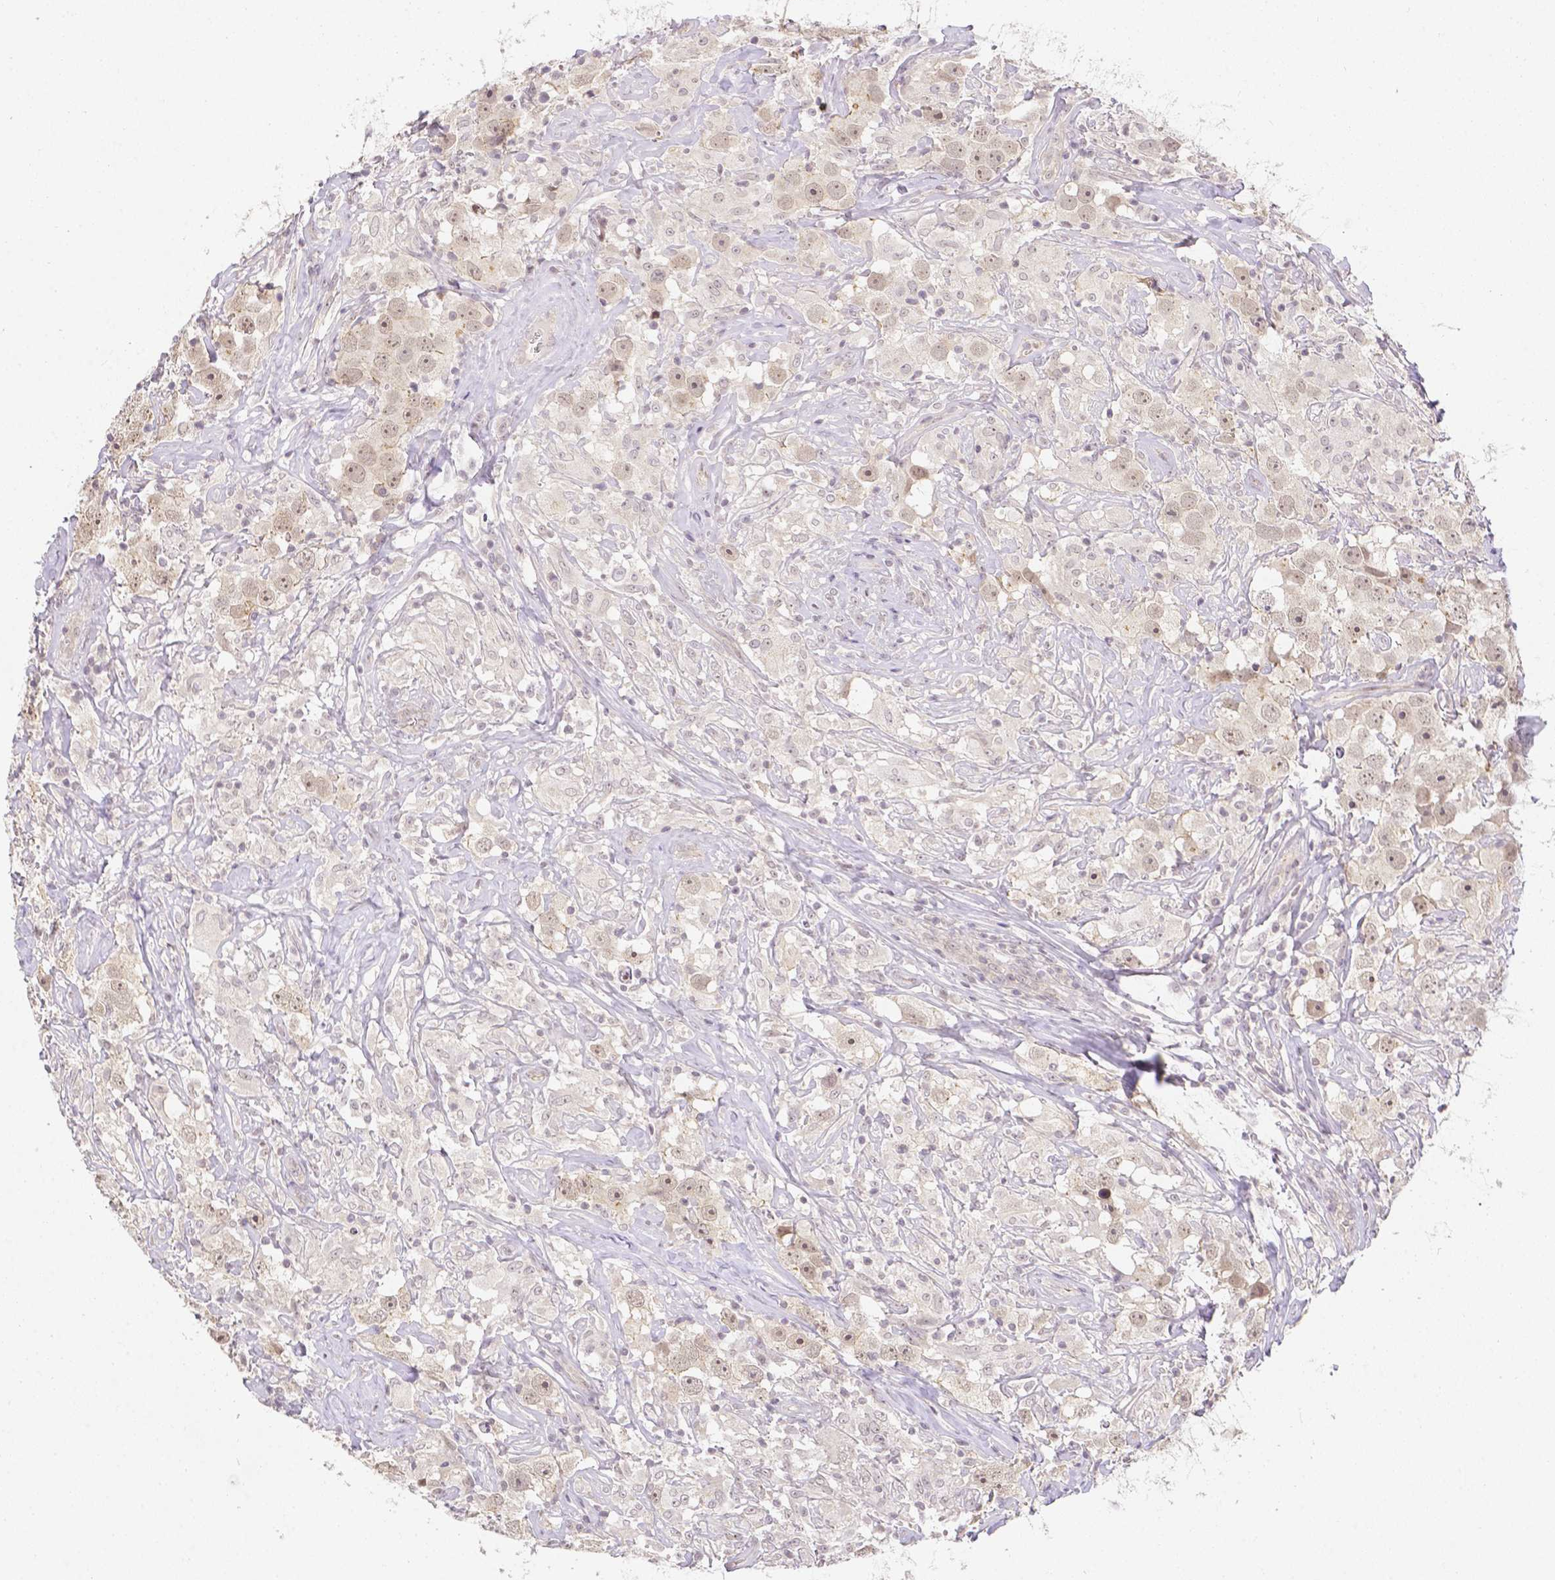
{"staining": {"intensity": "weak", "quantity": "25%-75%", "location": "nuclear"}, "tissue": "testis cancer", "cell_type": "Tumor cells", "image_type": "cancer", "snomed": [{"axis": "morphology", "description": "Seminoma, NOS"}, {"axis": "topography", "description": "Testis"}], "caption": "Human testis cancer stained with a protein marker shows weak staining in tumor cells.", "gene": "ZNF280B", "patient": {"sex": "male", "age": 49}}